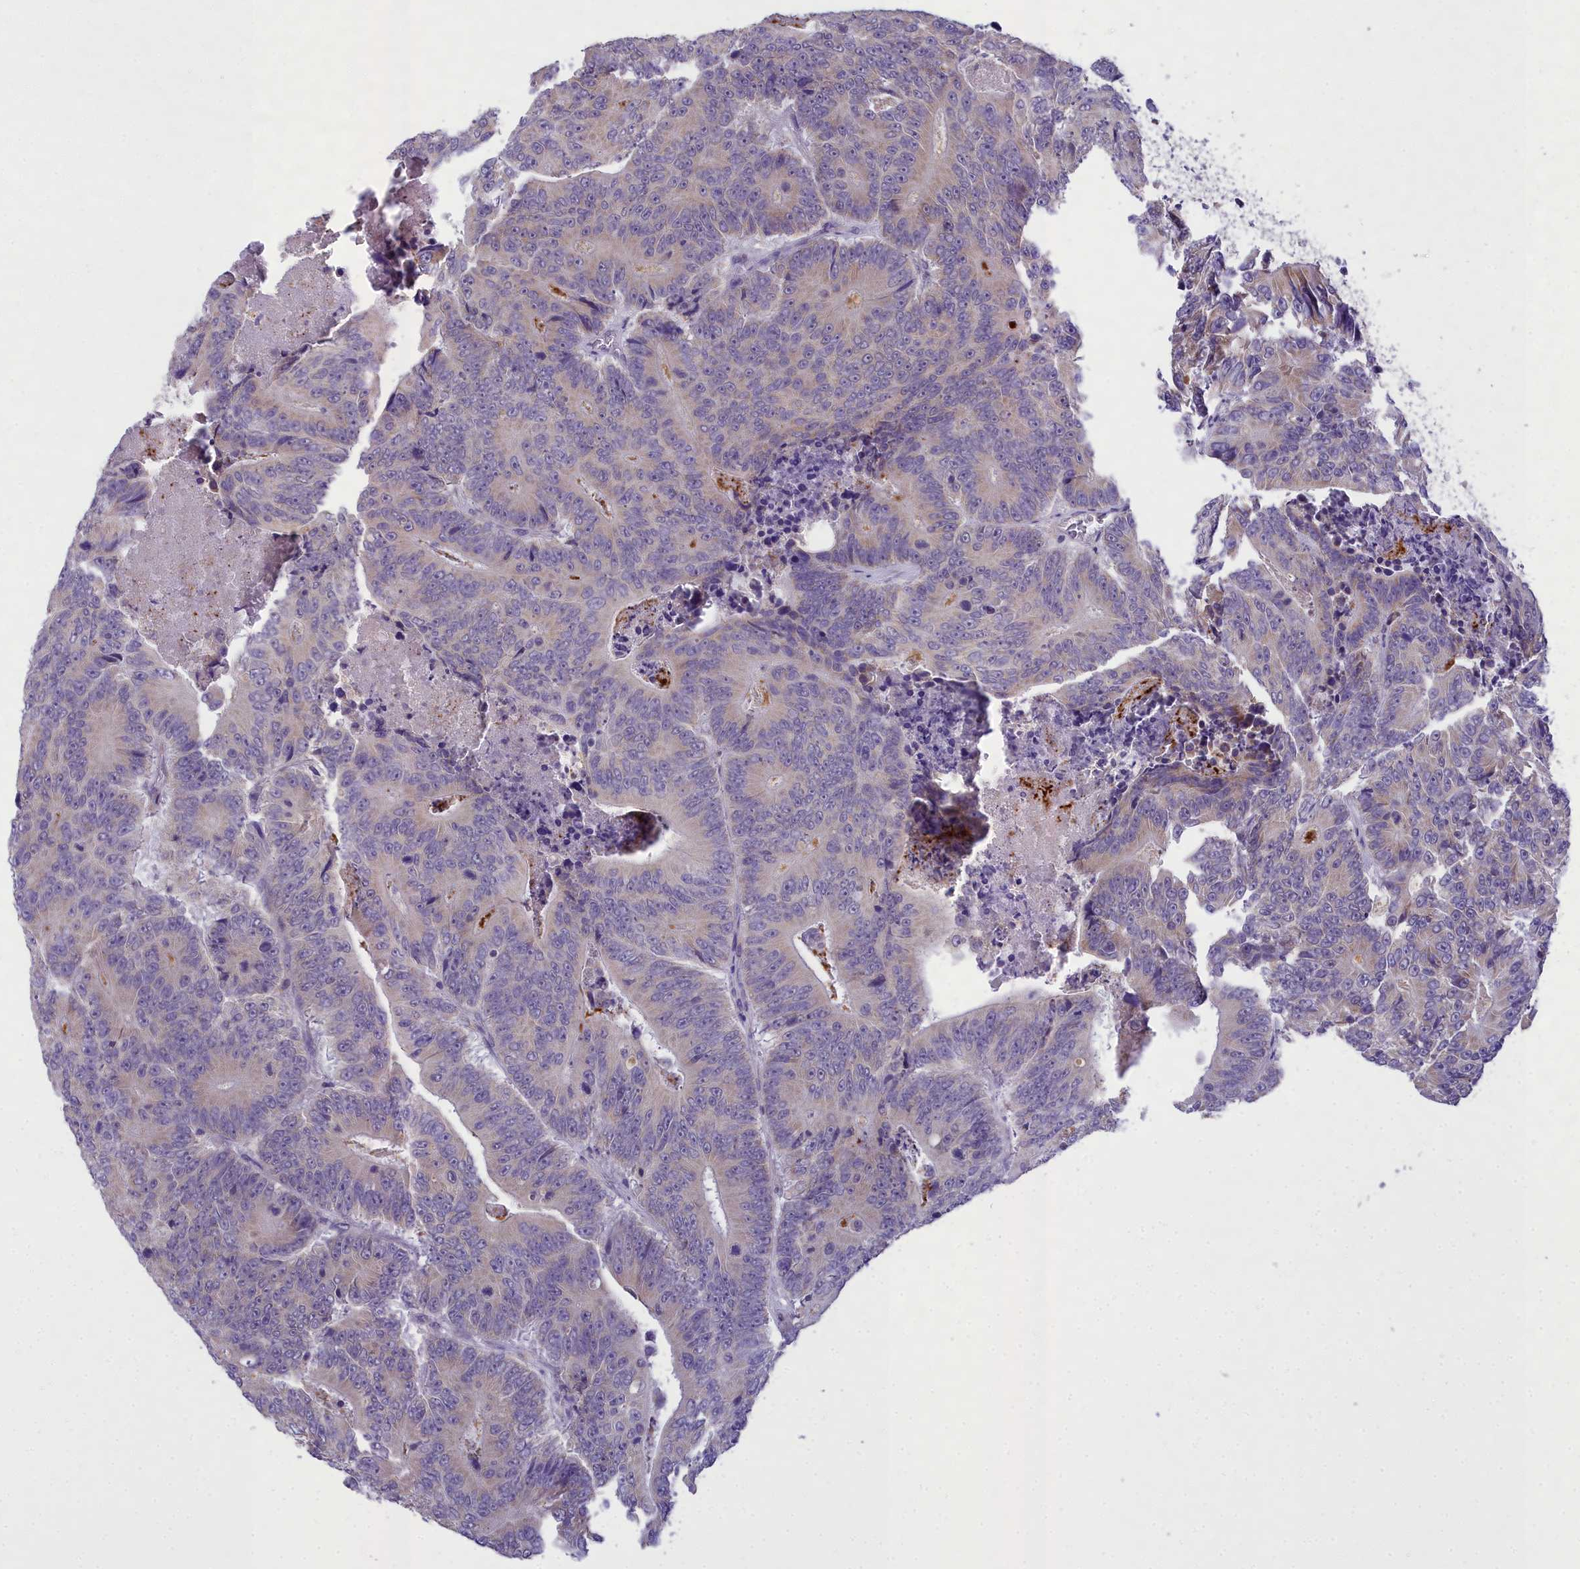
{"staining": {"intensity": "negative", "quantity": "none", "location": "none"}, "tissue": "colorectal cancer", "cell_type": "Tumor cells", "image_type": "cancer", "snomed": [{"axis": "morphology", "description": "Adenocarcinoma, NOS"}, {"axis": "topography", "description": "Colon"}], "caption": "High magnification brightfield microscopy of colorectal cancer (adenocarcinoma) stained with DAB (3,3'-diaminobenzidine) (brown) and counterstained with hematoxylin (blue): tumor cells show no significant expression.", "gene": "MIIP", "patient": {"sex": "male", "age": 83}}